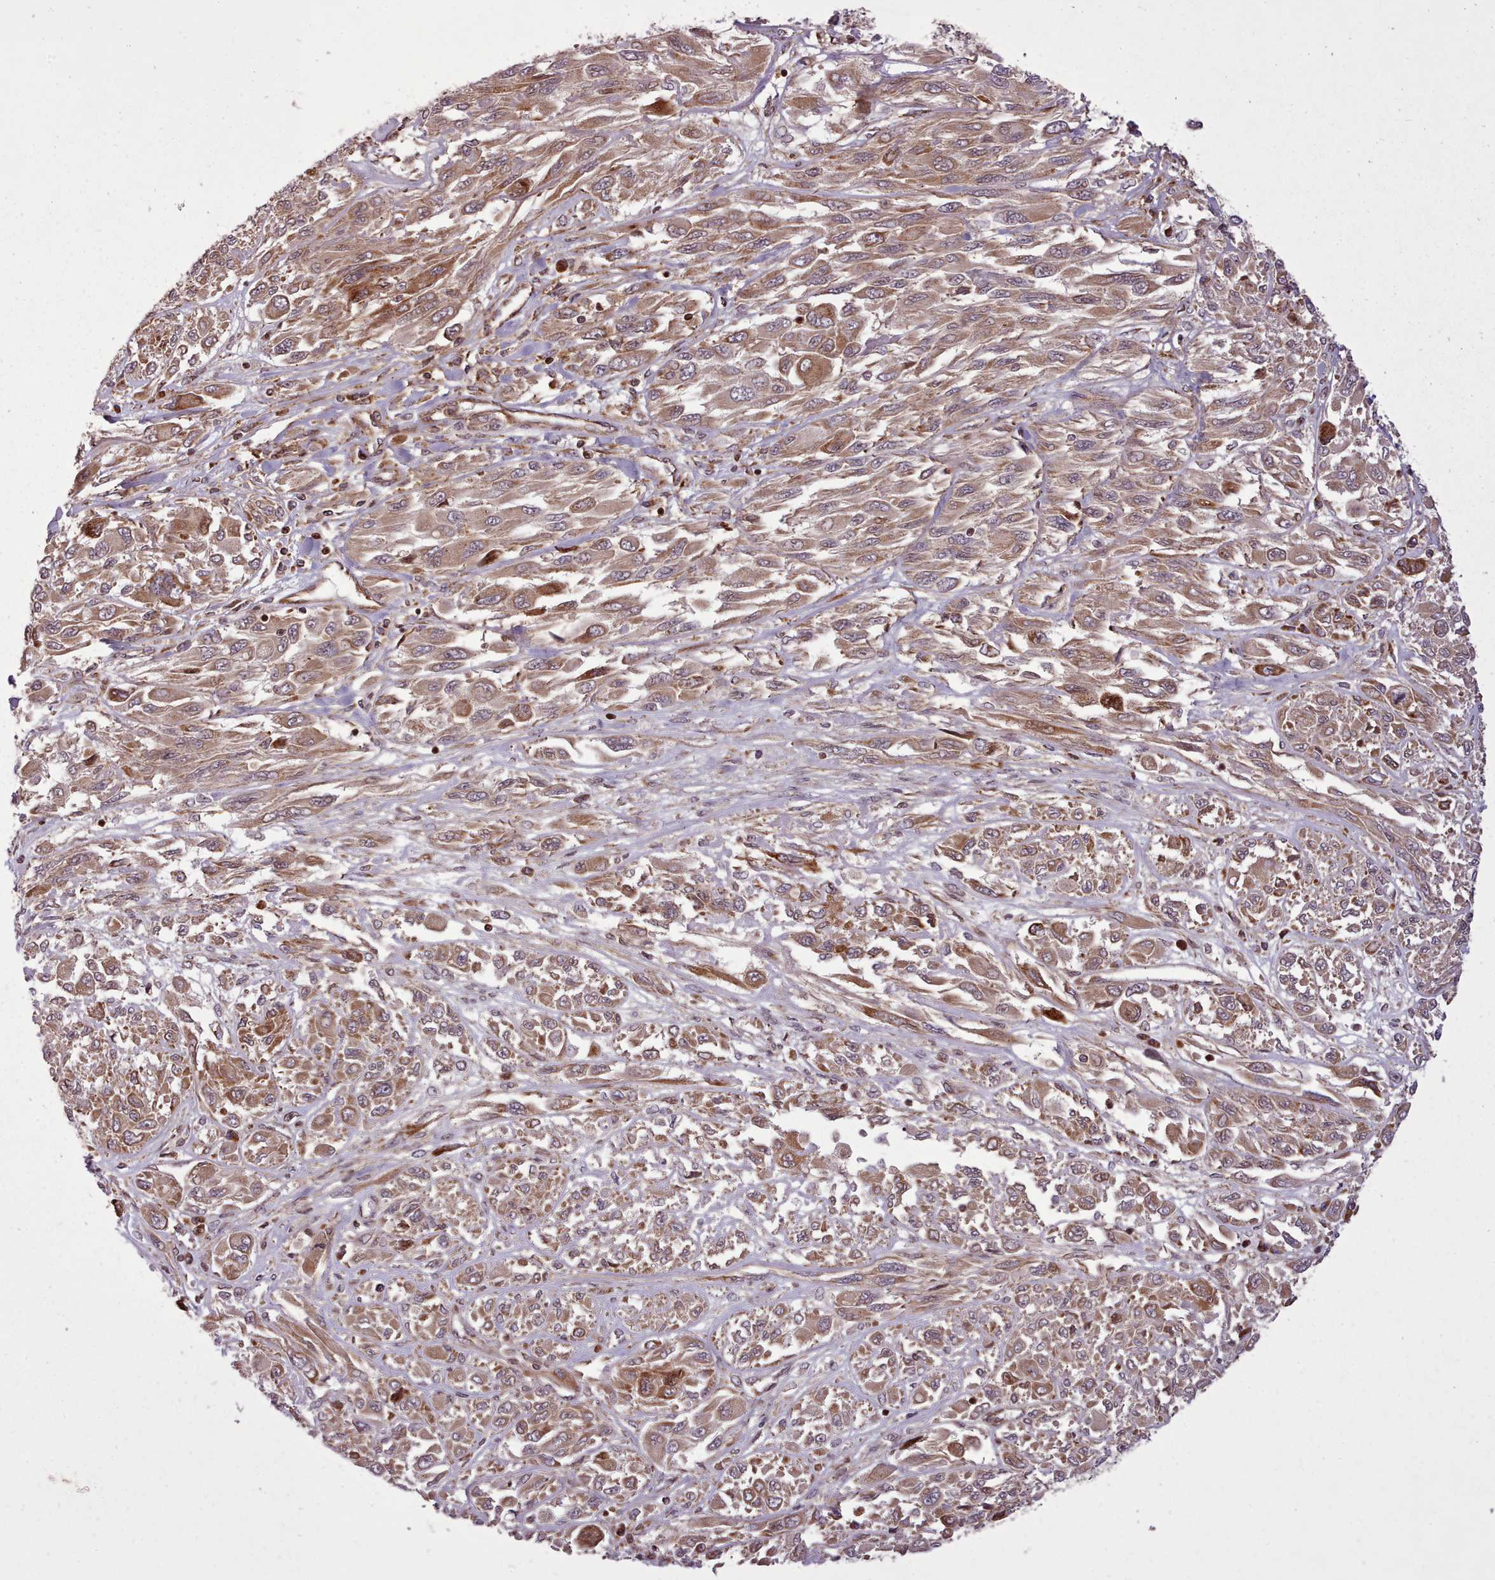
{"staining": {"intensity": "moderate", "quantity": ">75%", "location": "cytoplasmic/membranous"}, "tissue": "melanoma", "cell_type": "Tumor cells", "image_type": "cancer", "snomed": [{"axis": "morphology", "description": "Malignant melanoma, NOS"}, {"axis": "topography", "description": "Skin"}], "caption": "Protein expression analysis of melanoma displays moderate cytoplasmic/membranous expression in approximately >75% of tumor cells.", "gene": "NLRP7", "patient": {"sex": "female", "age": 91}}